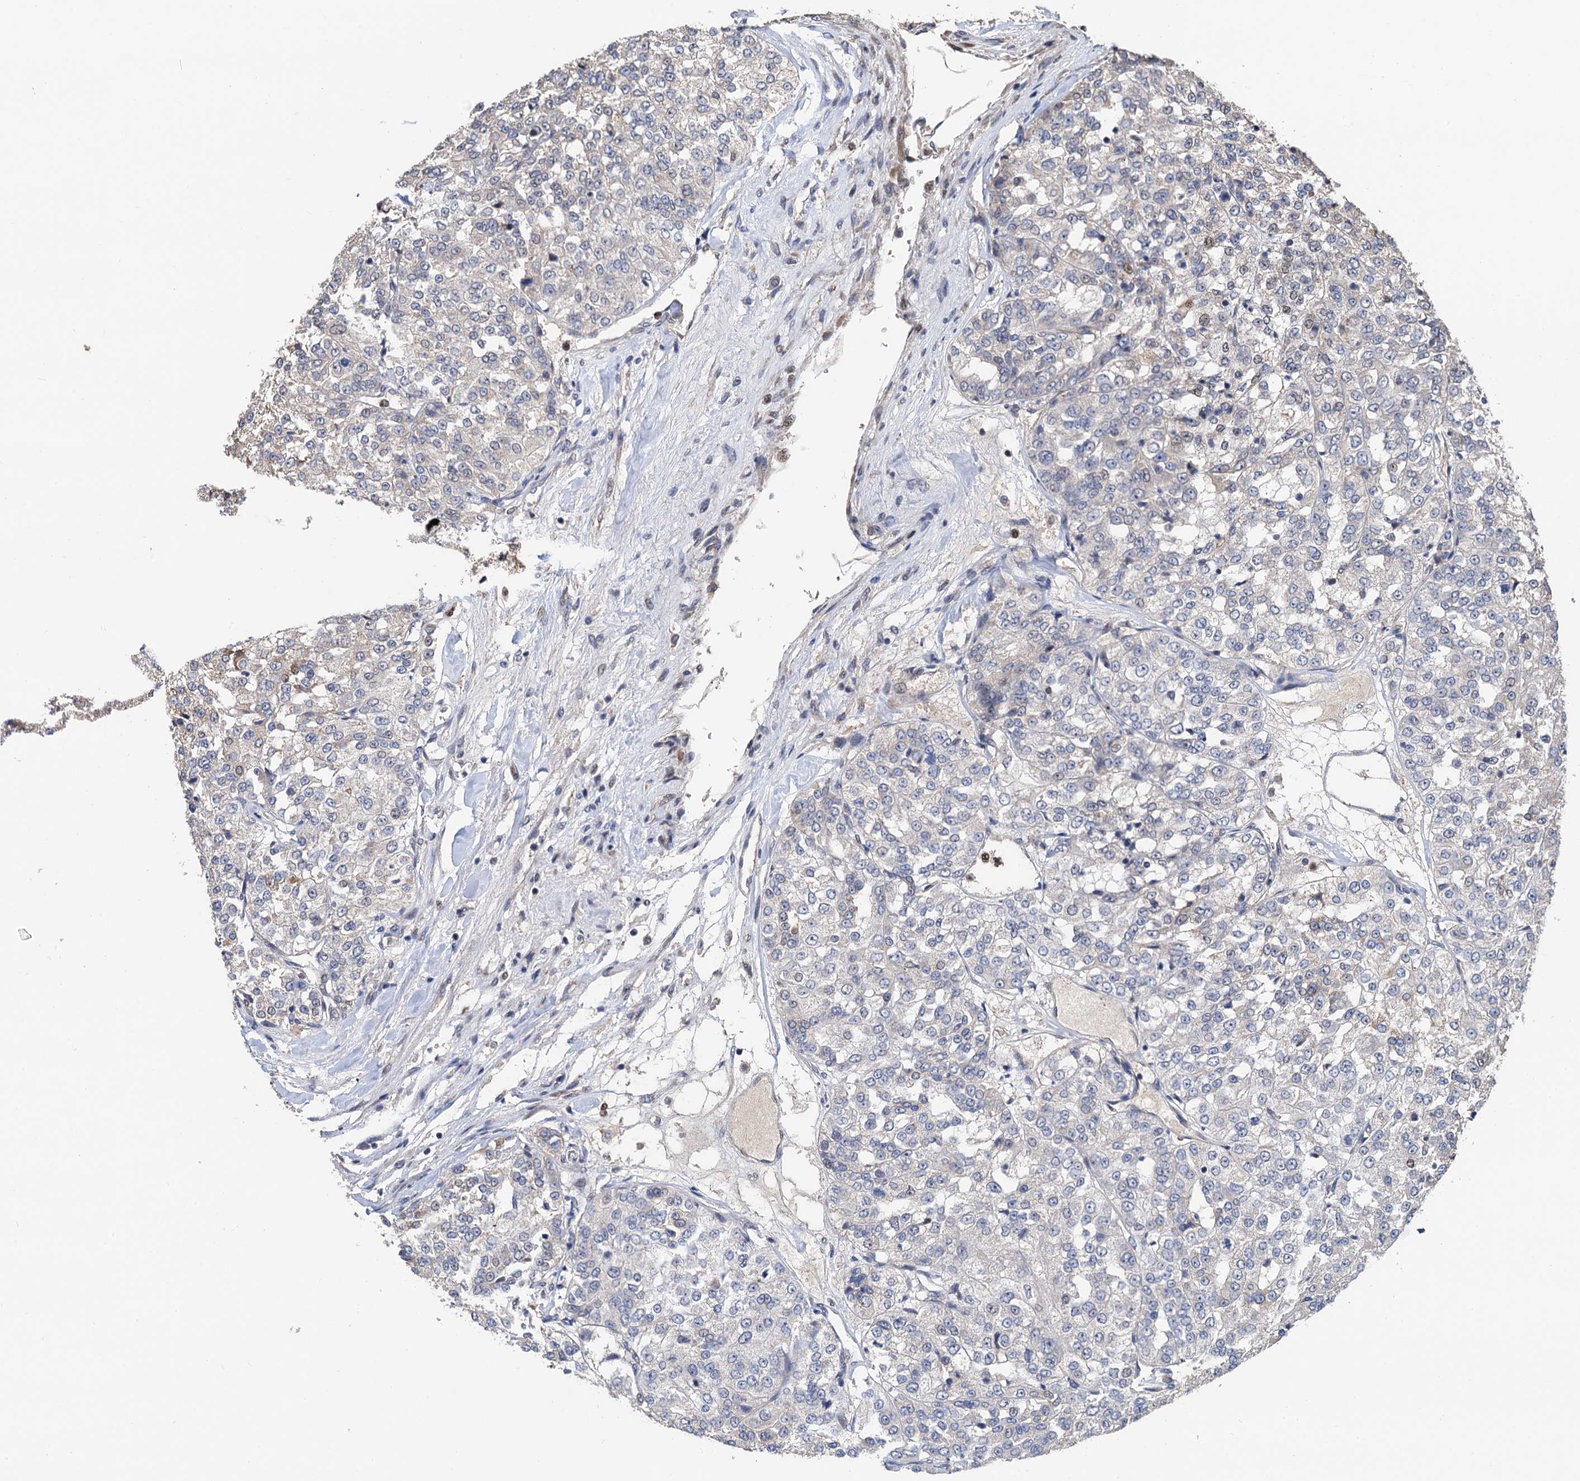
{"staining": {"intensity": "negative", "quantity": "none", "location": "none"}, "tissue": "renal cancer", "cell_type": "Tumor cells", "image_type": "cancer", "snomed": [{"axis": "morphology", "description": "Adenocarcinoma, NOS"}, {"axis": "topography", "description": "Kidney"}], "caption": "DAB immunohistochemical staining of renal cancer (adenocarcinoma) exhibits no significant staining in tumor cells. (Stains: DAB IHC with hematoxylin counter stain, Microscopy: brightfield microscopy at high magnification).", "gene": "TSEN34", "patient": {"sex": "female", "age": 63}}